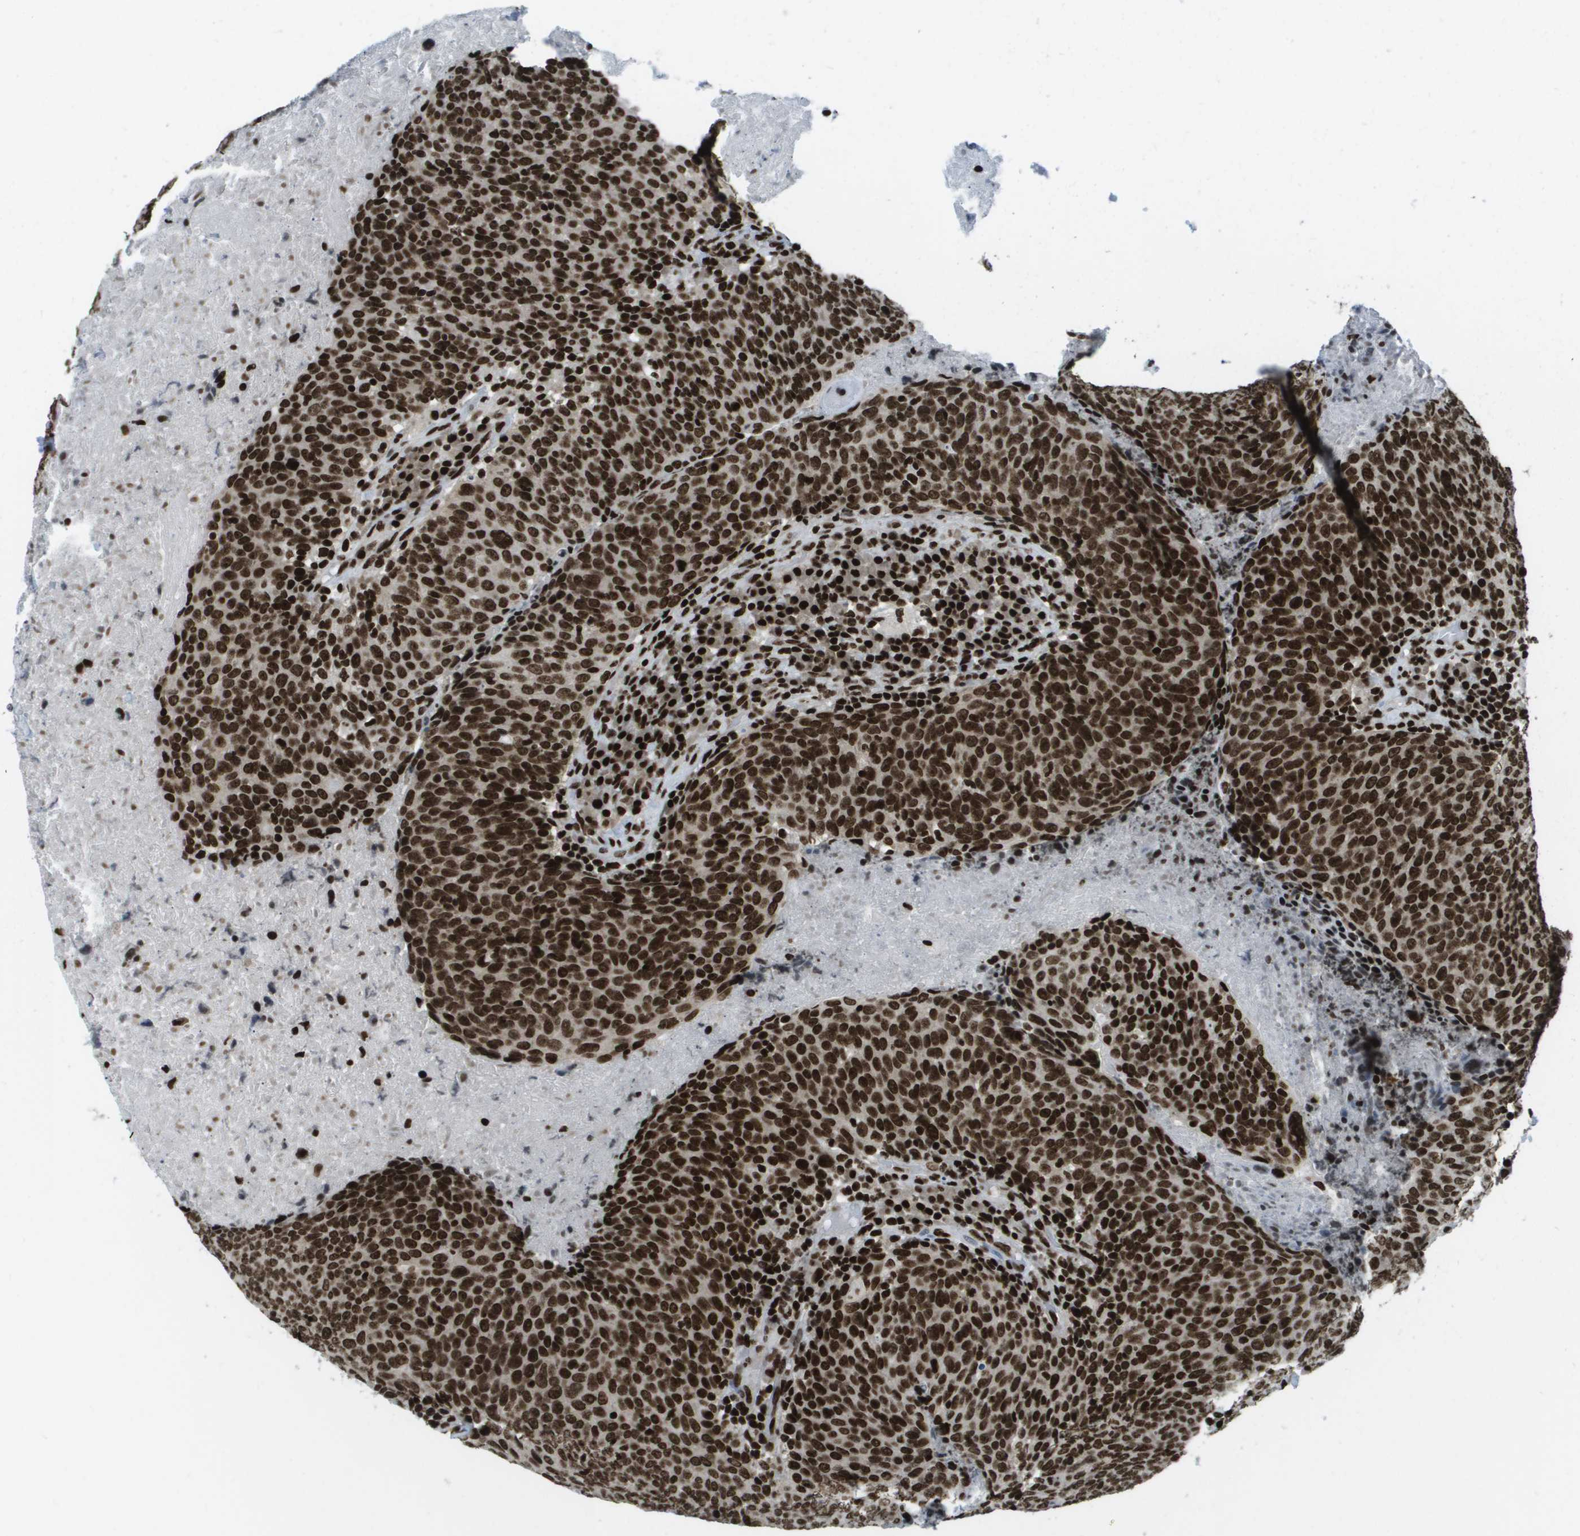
{"staining": {"intensity": "strong", "quantity": ">75%", "location": "nuclear"}, "tissue": "head and neck cancer", "cell_type": "Tumor cells", "image_type": "cancer", "snomed": [{"axis": "morphology", "description": "Squamous cell carcinoma, NOS"}, {"axis": "morphology", "description": "Squamous cell carcinoma, metastatic, NOS"}, {"axis": "topography", "description": "Lymph node"}, {"axis": "topography", "description": "Head-Neck"}], "caption": "Brown immunohistochemical staining in human head and neck metastatic squamous cell carcinoma displays strong nuclear staining in about >75% of tumor cells. (DAB (3,3'-diaminobenzidine) IHC, brown staining for protein, blue staining for nuclei).", "gene": "GLYR1", "patient": {"sex": "male", "age": 62}}